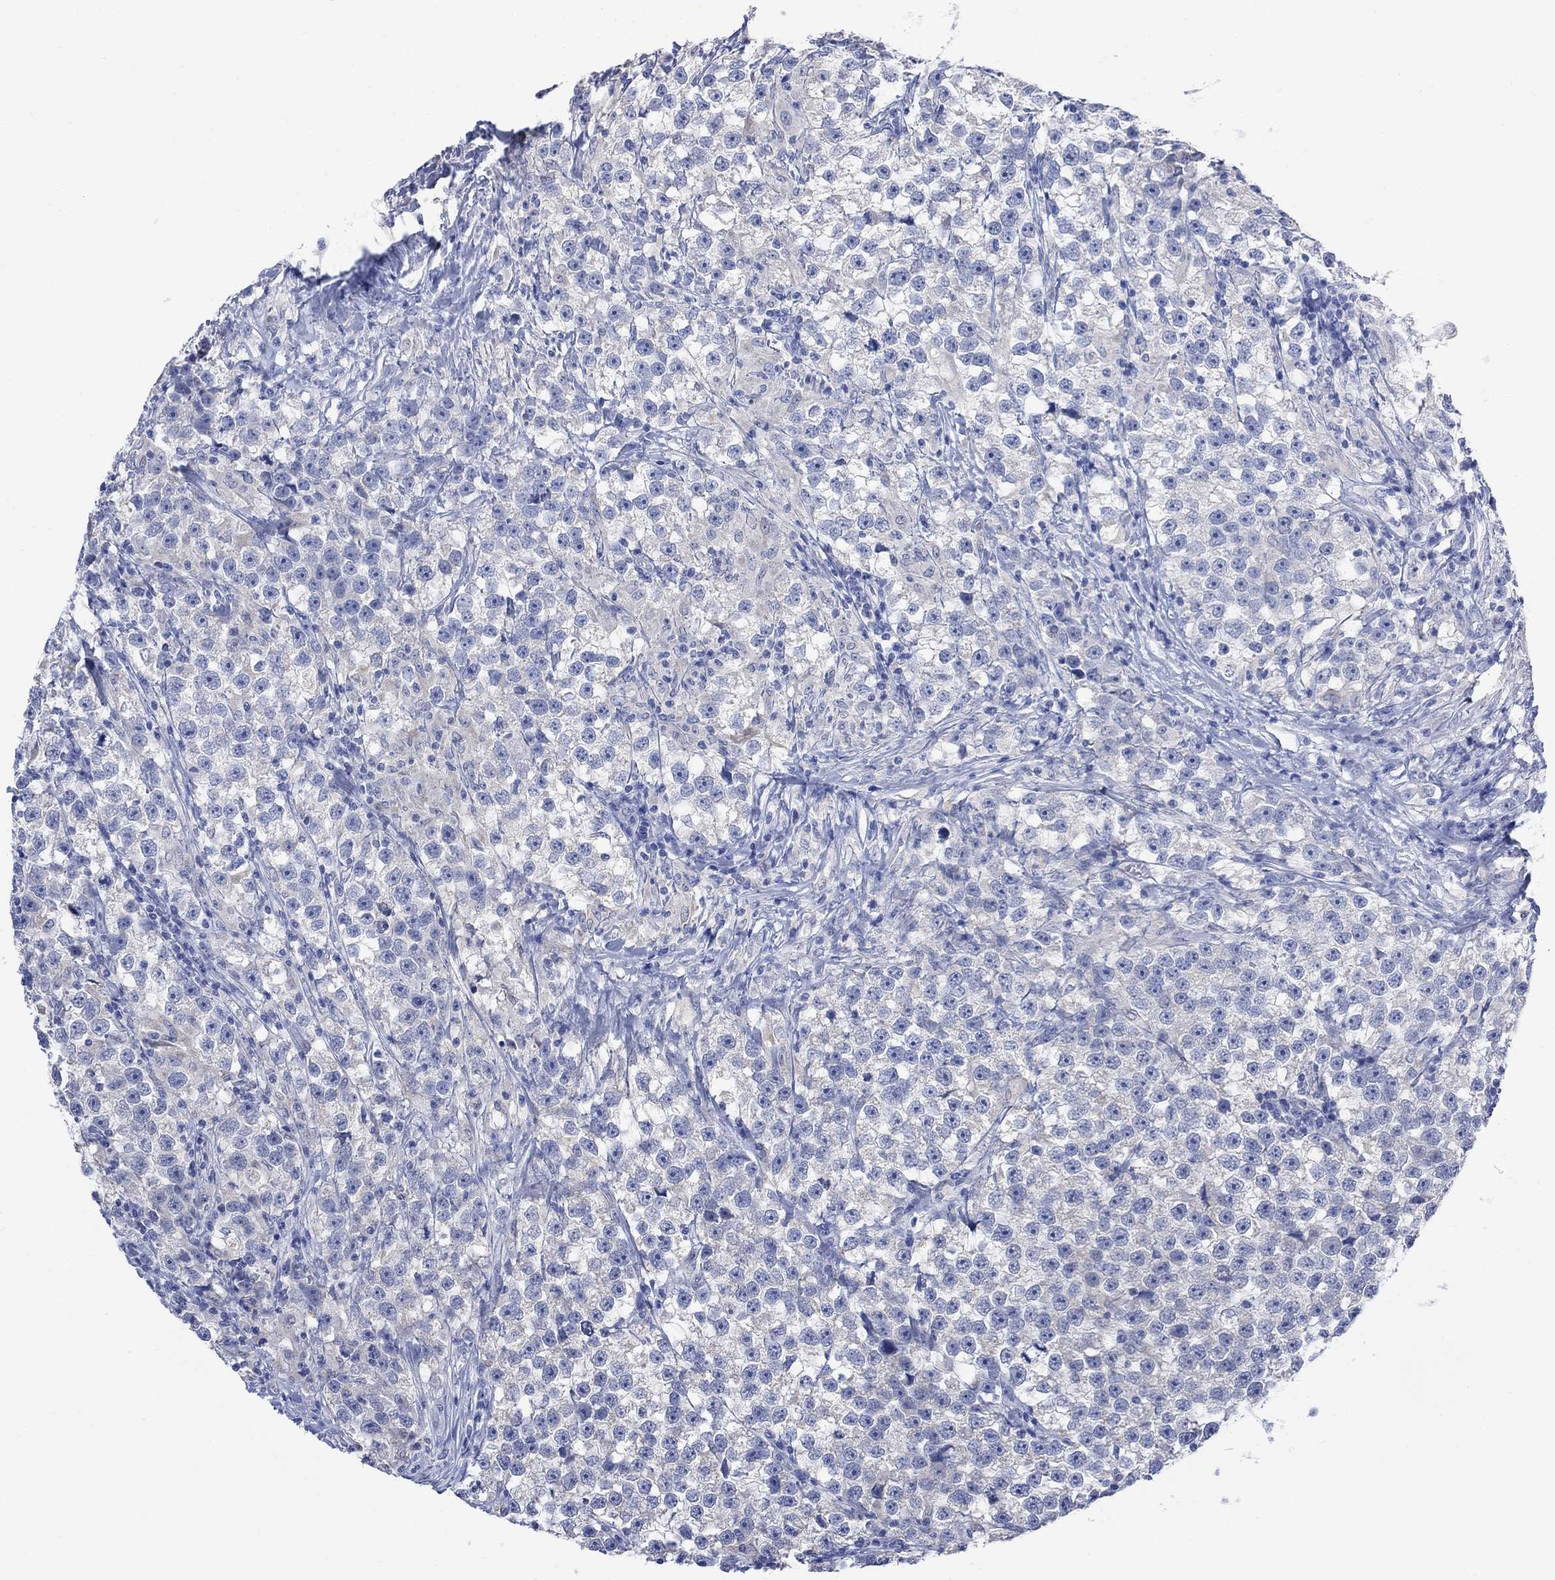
{"staining": {"intensity": "negative", "quantity": "none", "location": "none"}, "tissue": "testis cancer", "cell_type": "Tumor cells", "image_type": "cancer", "snomed": [{"axis": "morphology", "description": "Seminoma, NOS"}, {"axis": "topography", "description": "Testis"}], "caption": "Human testis cancer stained for a protein using immunohistochemistry displays no positivity in tumor cells.", "gene": "FBP2", "patient": {"sex": "male", "age": 46}}